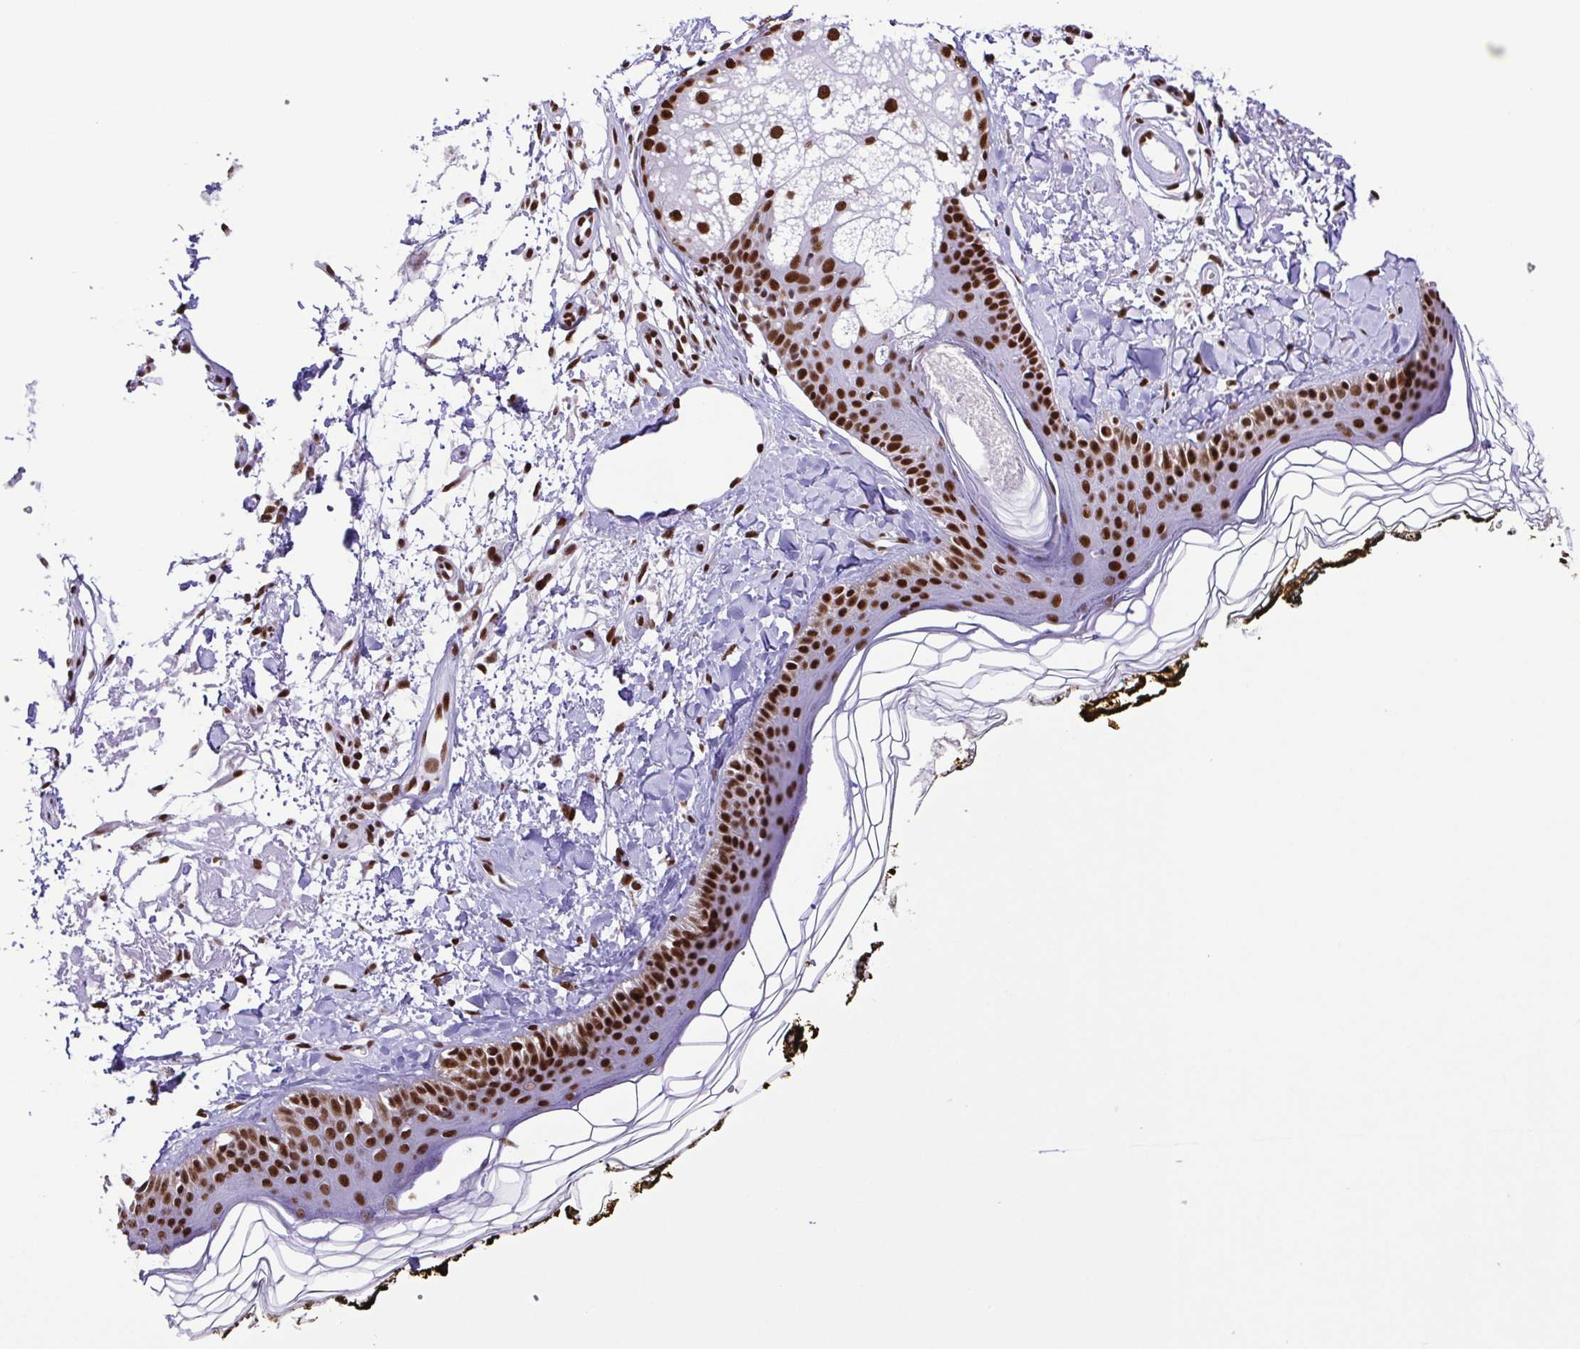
{"staining": {"intensity": "strong", "quantity": ">75%", "location": "nuclear"}, "tissue": "skin", "cell_type": "Fibroblasts", "image_type": "normal", "snomed": [{"axis": "morphology", "description": "Normal tissue, NOS"}, {"axis": "topography", "description": "Skin"}], "caption": "Immunohistochemical staining of normal skin shows >75% levels of strong nuclear protein staining in about >75% of fibroblasts.", "gene": "TRIM28", "patient": {"sex": "male", "age": 76}}